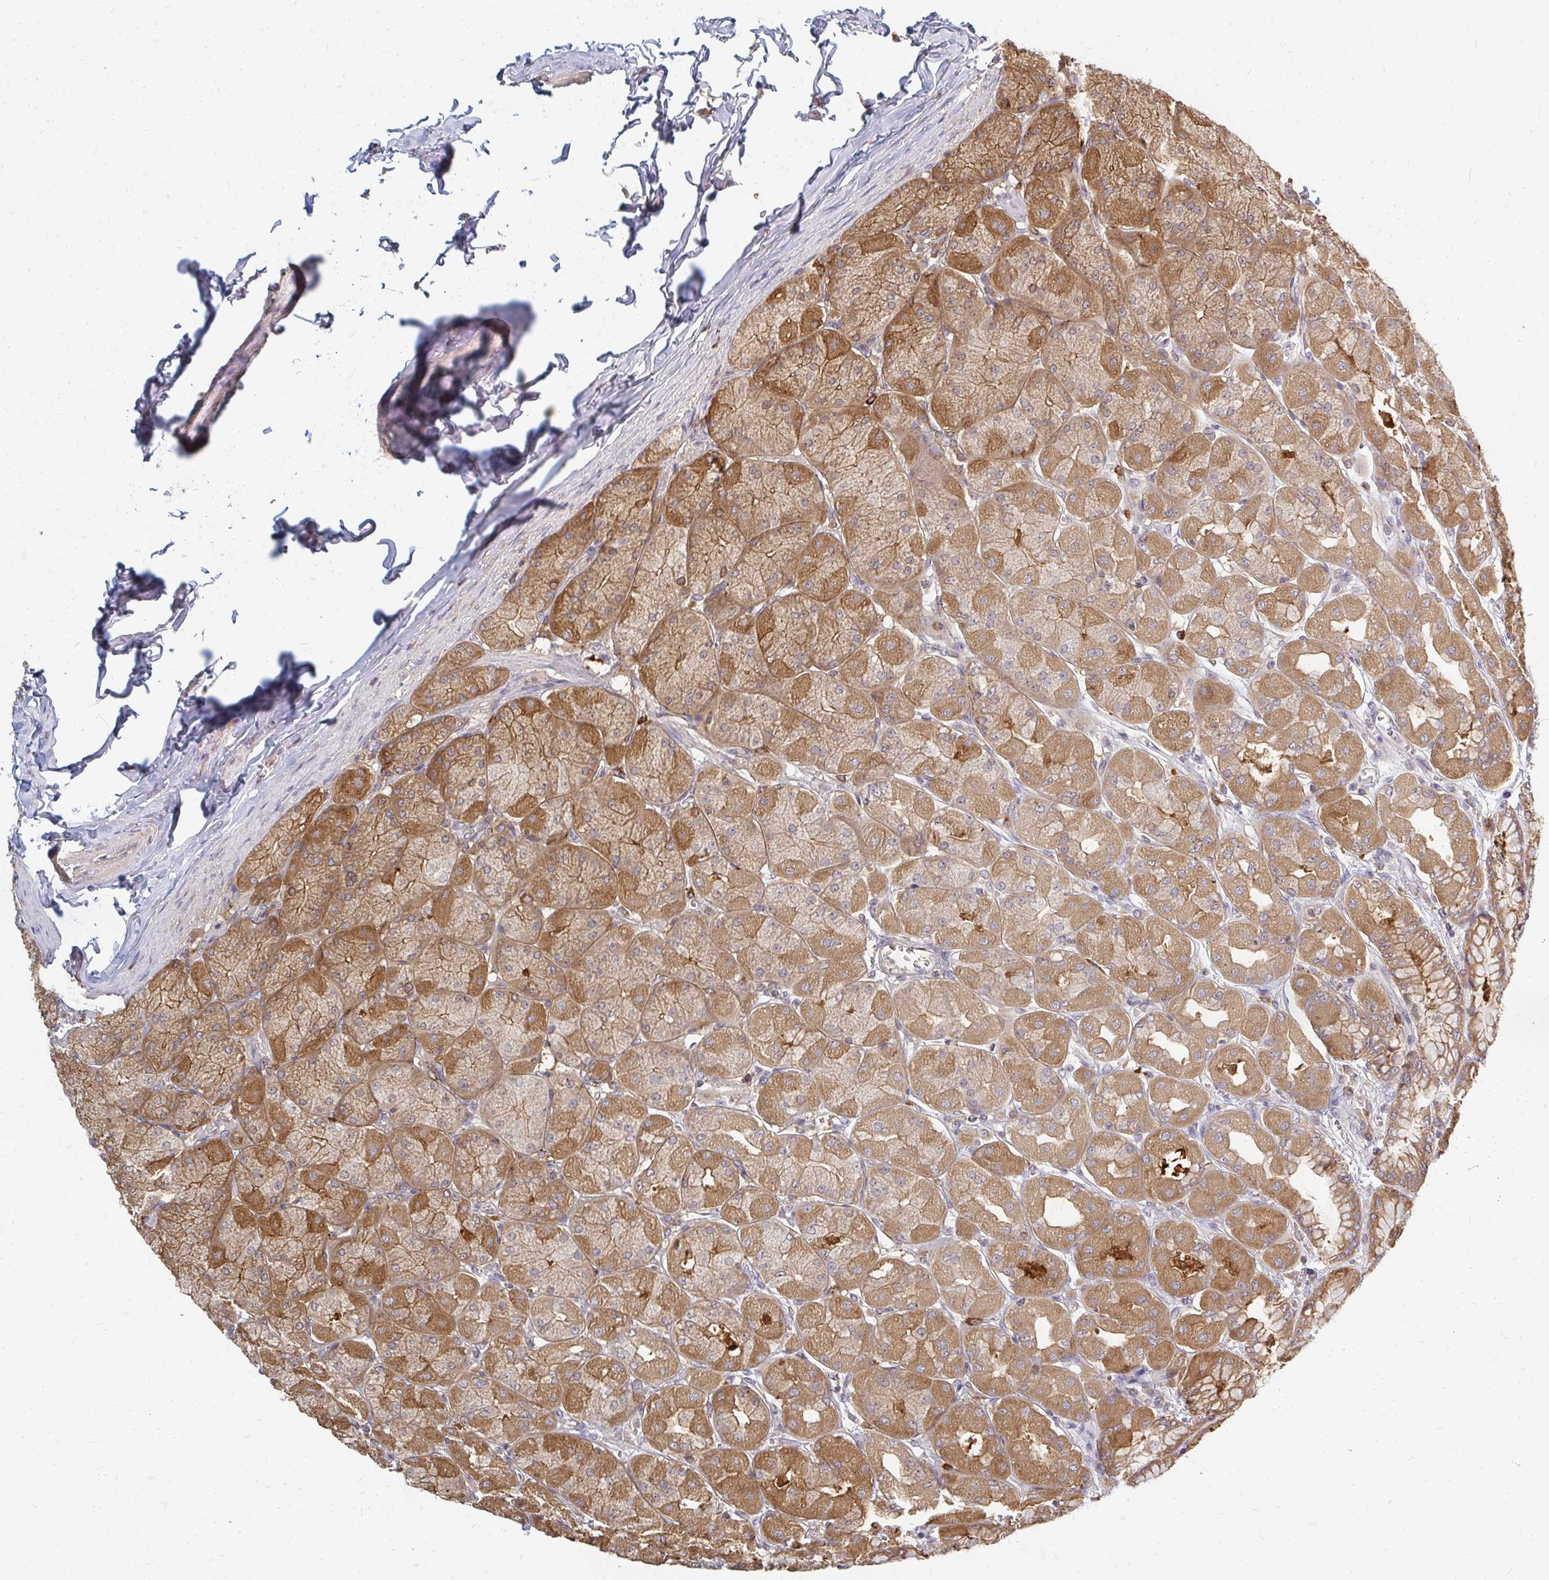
{"staining": {"intensity": "strong", "quantity": ">75%", "location": "cytoplasmic/membranous"}, "tissue": "stomach", "cell_type": "Glandular cells", "image_type": "normal", "snomed": [{"axis": "morphology", "description": "Normal tissue, NOS"}, {"axis": "topography", "description": "Stomach, upper"}], "caption": "Immunohistochemical staining of normal human stomach displays strong cytoplasmic/membranous protein staining in about >75% of glandular cells.", "gene": "ZNF285", "patient": {"sex": "female", "age": 56}}